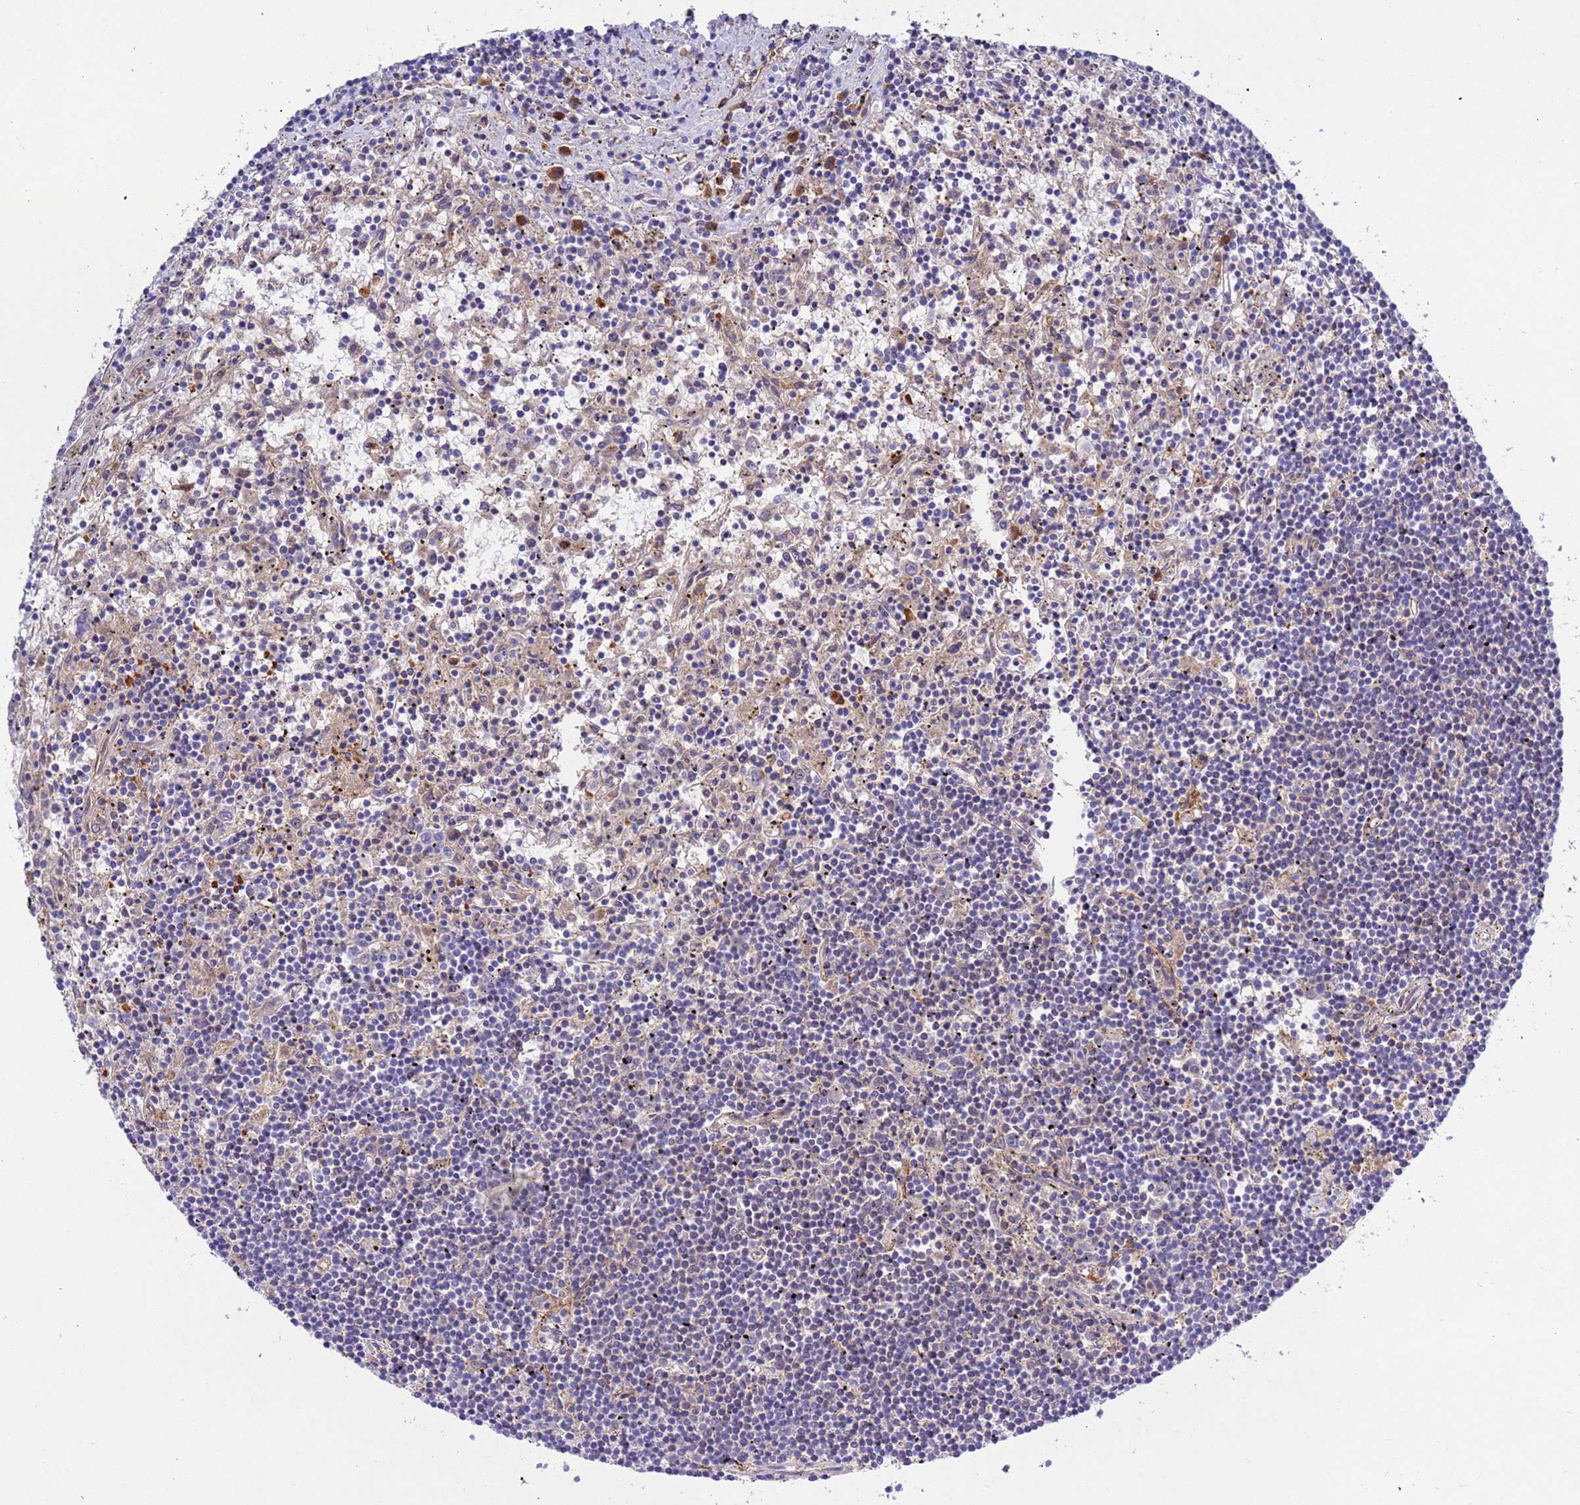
{"staining": {"intensity": "negative", "quantity": "none", "location": "none"}, "tissue": "lymphoma", "cell_type": "Tumor cells", "image_type": "cancer", "snomed": [{"axis": "morphology", "description": "Malignant lymphoma, non-Hodgkin's type, Low grade"}, {"axis": "topography", "description": "Spleen"}], "caption": "Immunohistochemistry photomicrograph of neoplastic tissue: lymphoma stained with DAB (3,3'-diaminobenzidine) shows no significant protein positivity in tumor cells.", "gene": "FOXRED1", "patient": {"sex": "male", "age": 76}}